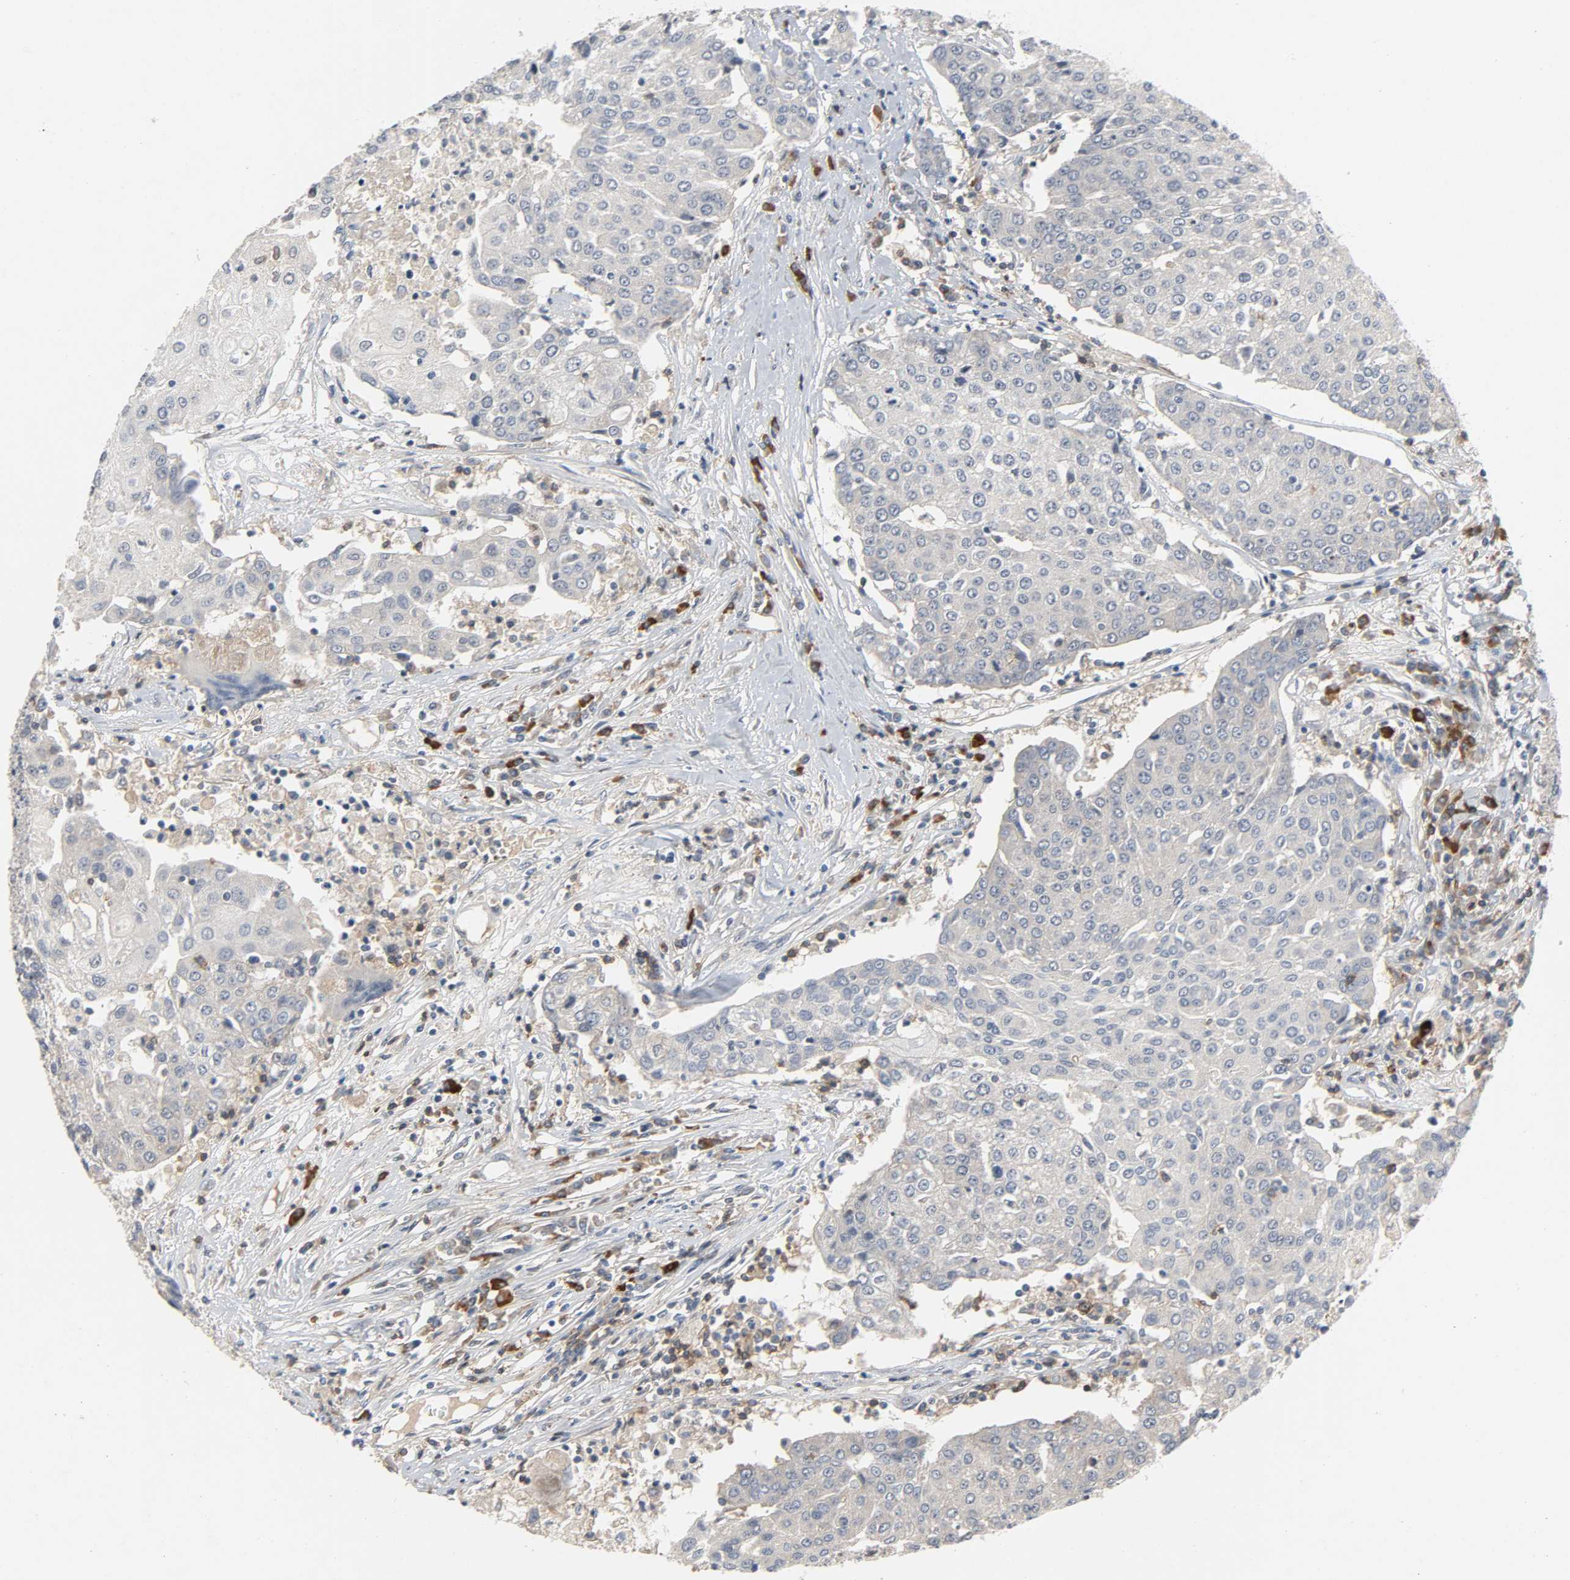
{"staining": {"intensity": "negative", "quantity": "none", "location": "none"}, "tissue": "urothelial cancer", "cell_type": "Tumor cells", "image_type": "cancer", "snomed": [{"axis": "morphology", "description": "Urothelial carcinoma, High grade"}, {"axis": "topography", "description": "Urinary bladder"}], "caption": "This is an immunohistochemistry image of human high-grade urothelial carcinoma. There is no expression in tumor cells.", "gene": "CD4", "patient": {"sex": "female", "age": 85}}